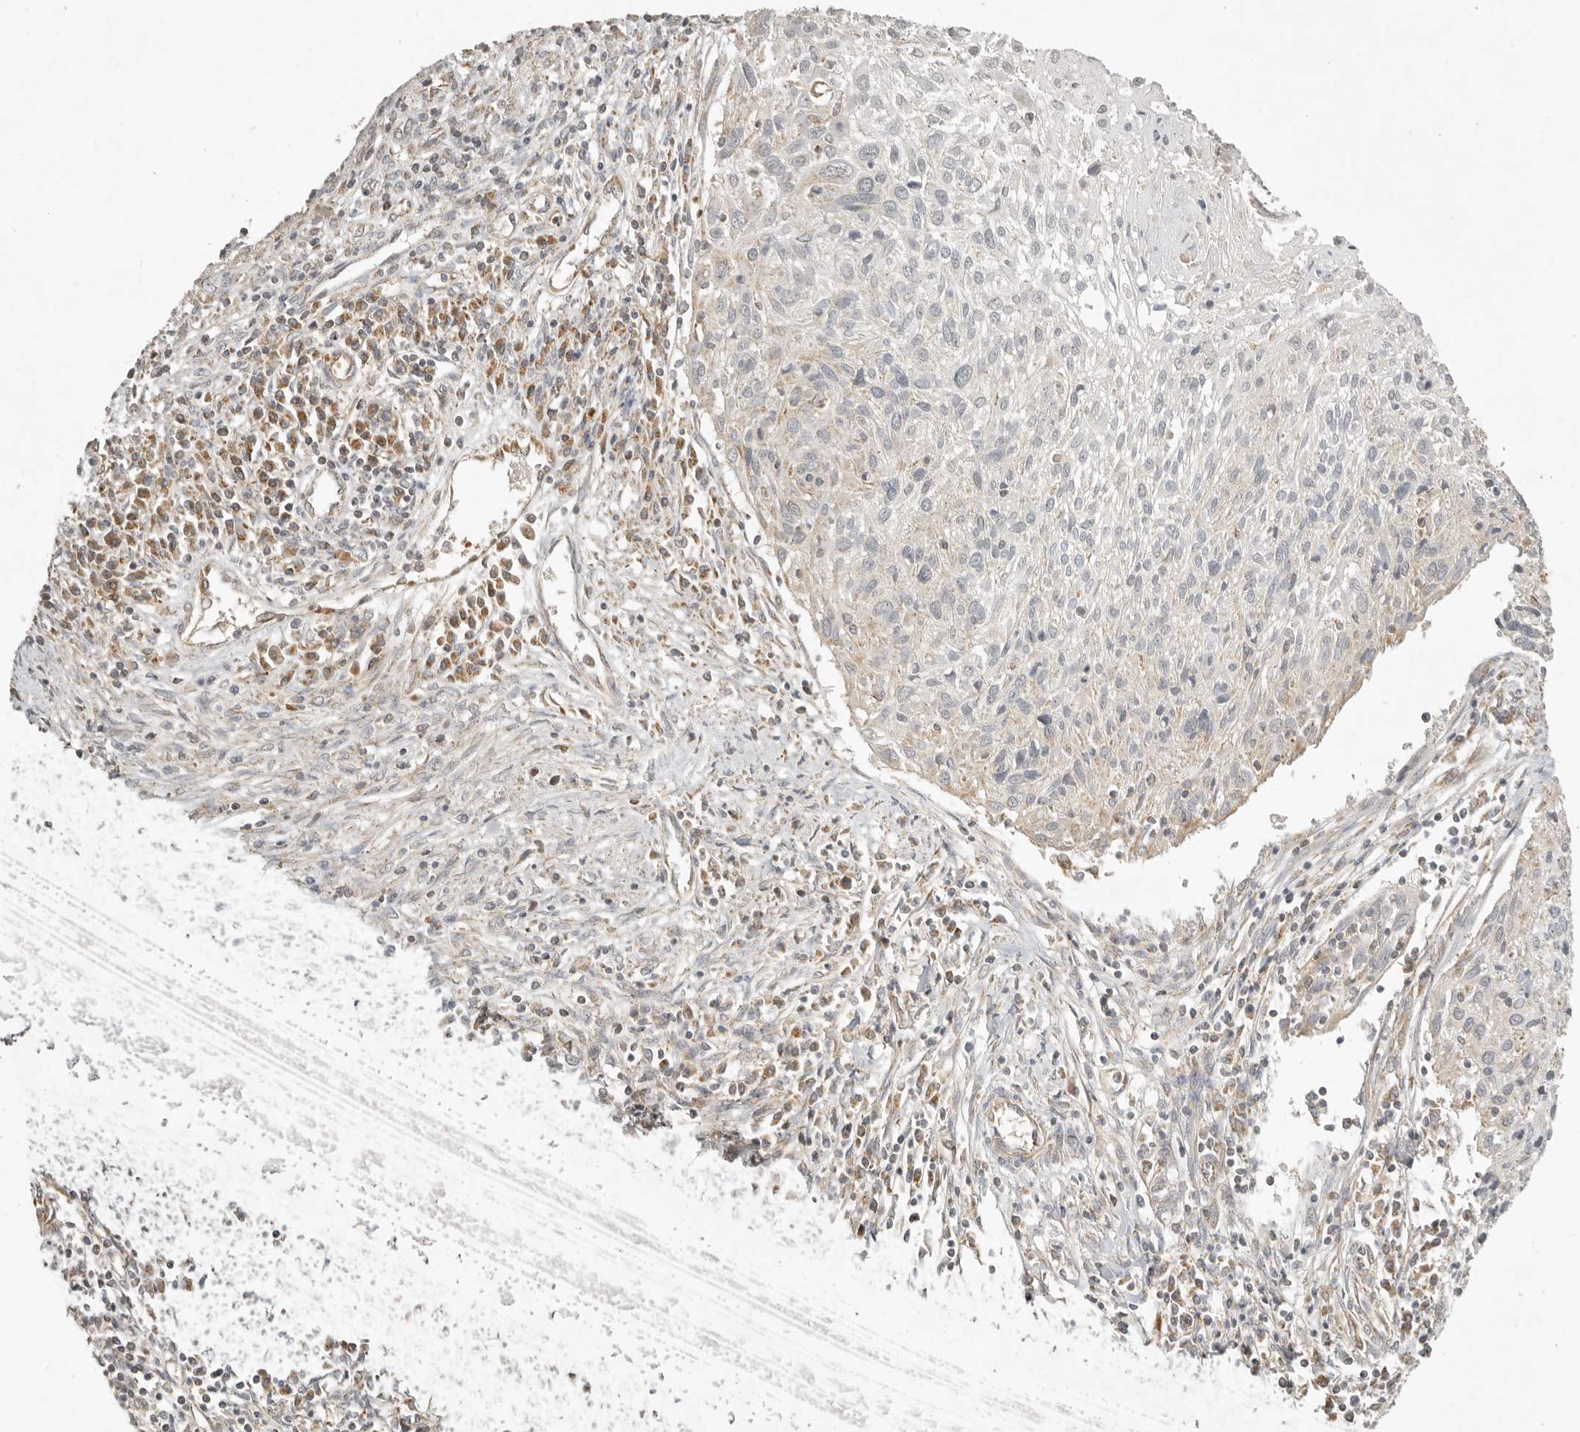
{"staining": {"intensity": "moderate", "quantity": "<25%", "location": "cytoplasmic/membranous"}, "tissue": "cervical cancer", "cell_type": "Tumor cells", "image_type": "cancer", "snomed": [{"axis": "morphology", "description": "Squamous cell carcinoma, NOS"}, {"axis": "topography", "description": "Cervix"}], "caption": "A brown stain labels moderate cytoplasmic/membranous staining of a protein in squamous cell carcinoma (cervical) tumor cells. The protein is stained brown, and the nuclei are stained in blue (DAB IHC with brightfield microscopy, high magnification).", "gene": "MRPL55", "patient": {"sex": "female", "age": 51}}